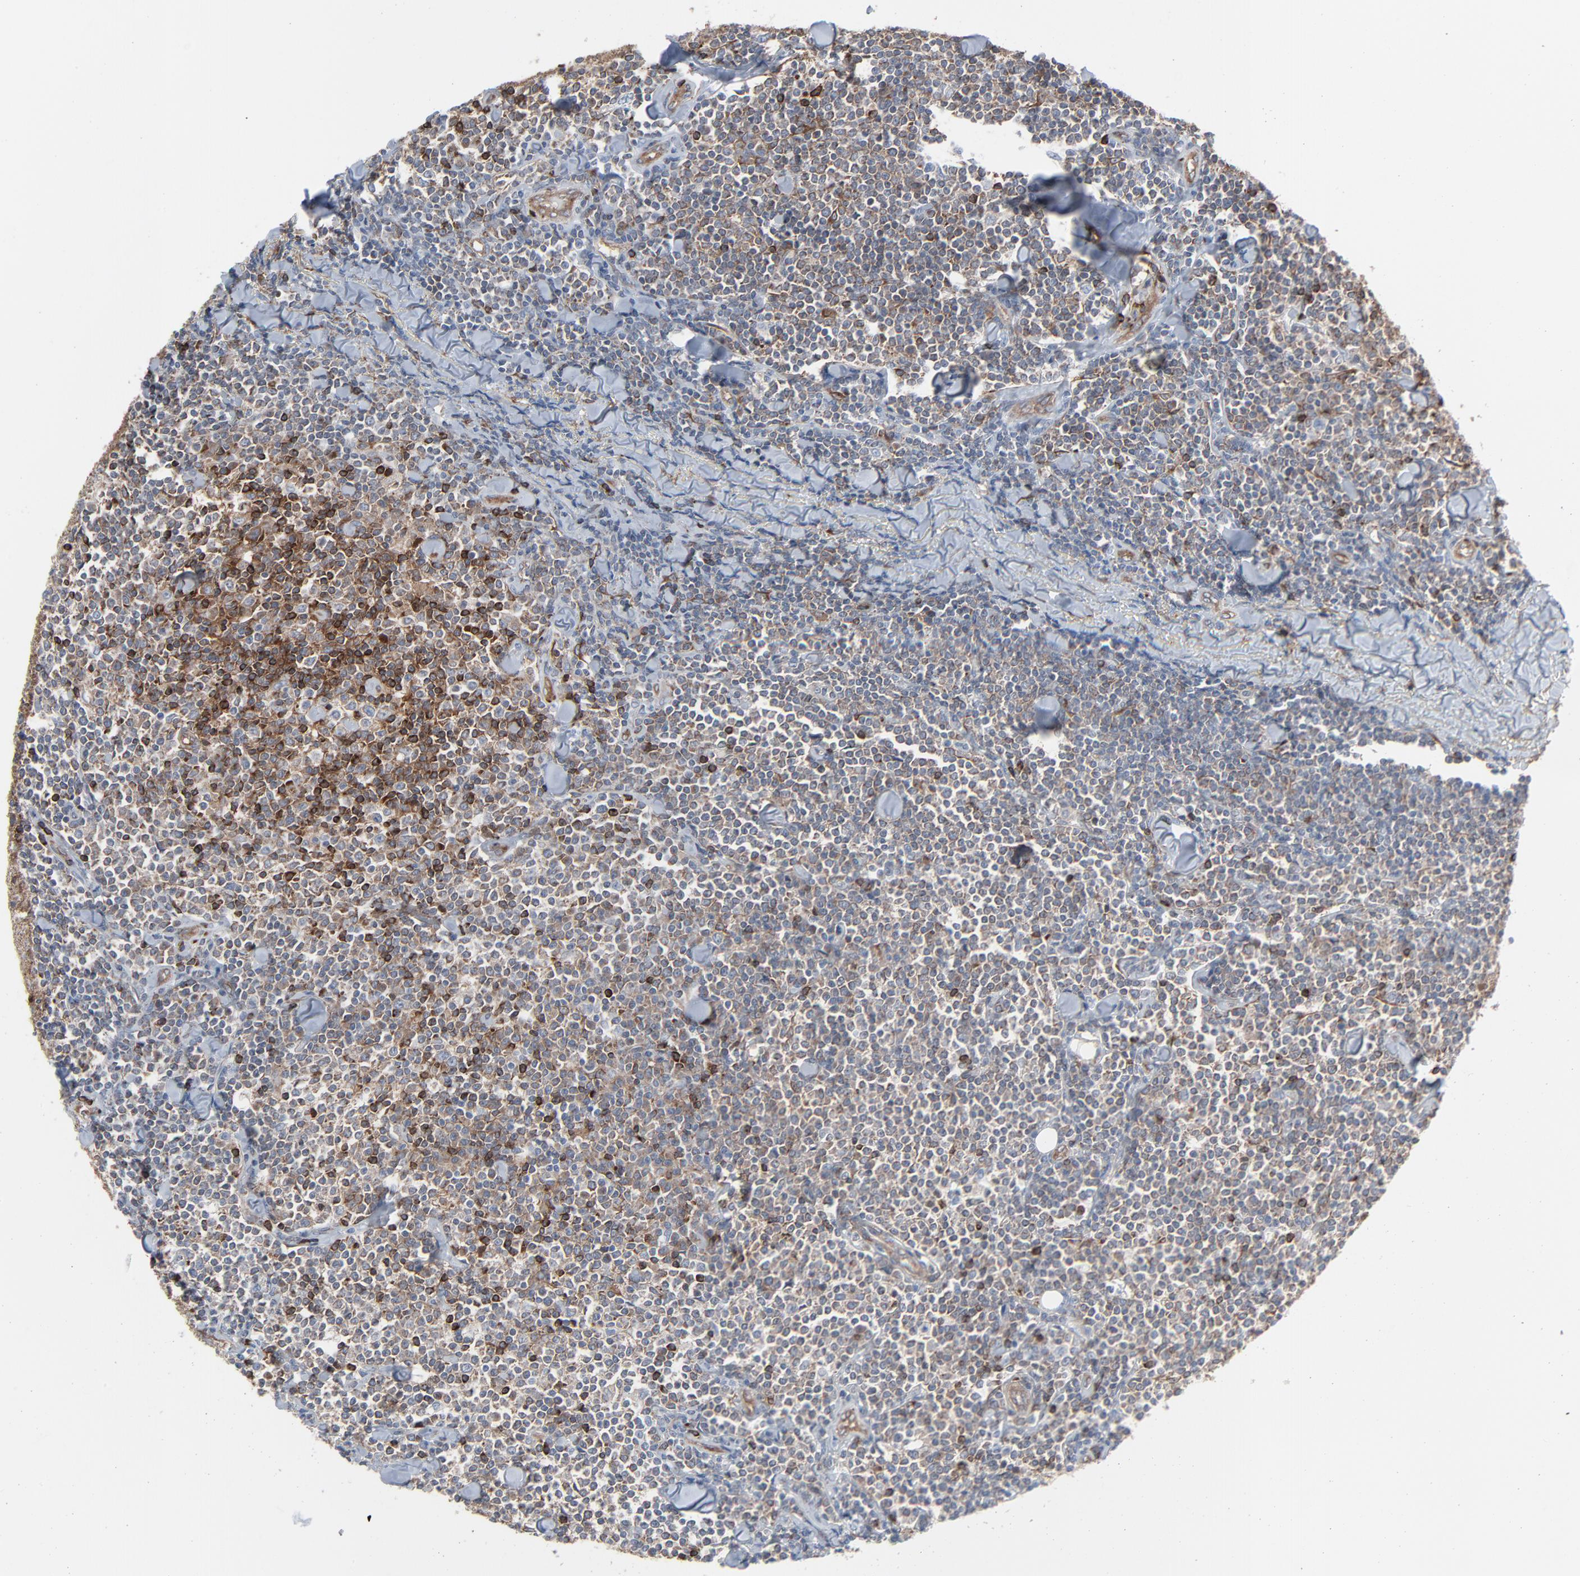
{"staining": {"intensity": "strong", "quantity": "25%-75%", "location": "nuclear"}, "tissue": "lymphoma", "cell_type": "Tumor cells", "image_type": "cancer", "snomed": [{"axis": "morphology", "description": "Malignant lymphoma, non-Hodgkin's type, Low grade"}, {"axis": "topography", "description": "Soft tissue"}], "caption": "The micrograph reveals a brown stain indicating the presence of a protein in the nuclear of tumor cells in low-grade malignant lymphoma, non-Hodgkin's type. Nuclei are stained in blue.", "gene": "OPTN", "patient": {"sex": "male", "age": 92}}